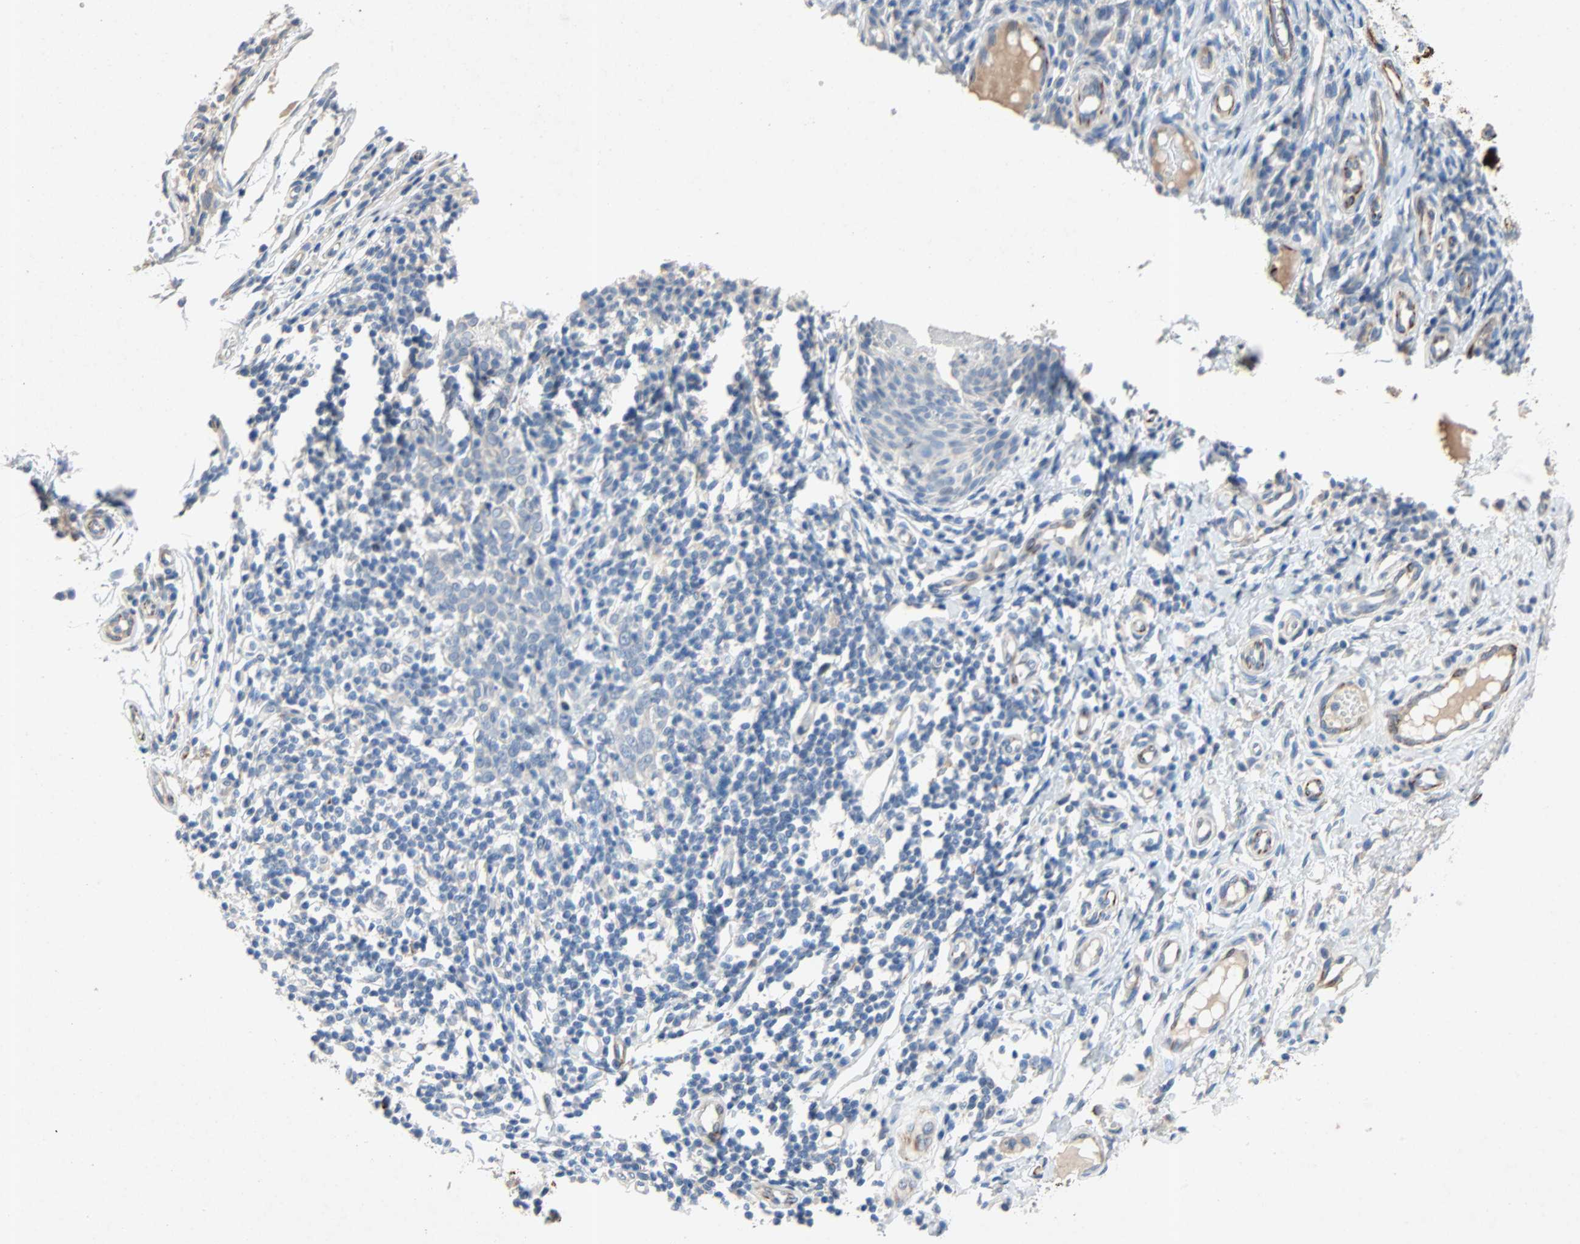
{"staining": {"intensity": "negative", "quantity": "none", "location": "none"}, "tissue": "skin cancer", "cell_type": "Tumor cells", "image_type": "cancer", "snomed": [{"axis": "morphology", "description": "Normal tissue, NOS"}, {"axis": "morphology", "description": "Basal cell carcinoma"}, {"axis": "topography", "description": "Skin"}], "caption": "High magnification brightfield microscopy of basal cell carcinoma (skin) stained with DAB (3,3'-diaminobenzidine) (brown) and counterstained with hematoxylin (blue): tumor cells show no significant staining.", "gene": "PCDHB2", "patient": {"sex": "male", "age": 87}}